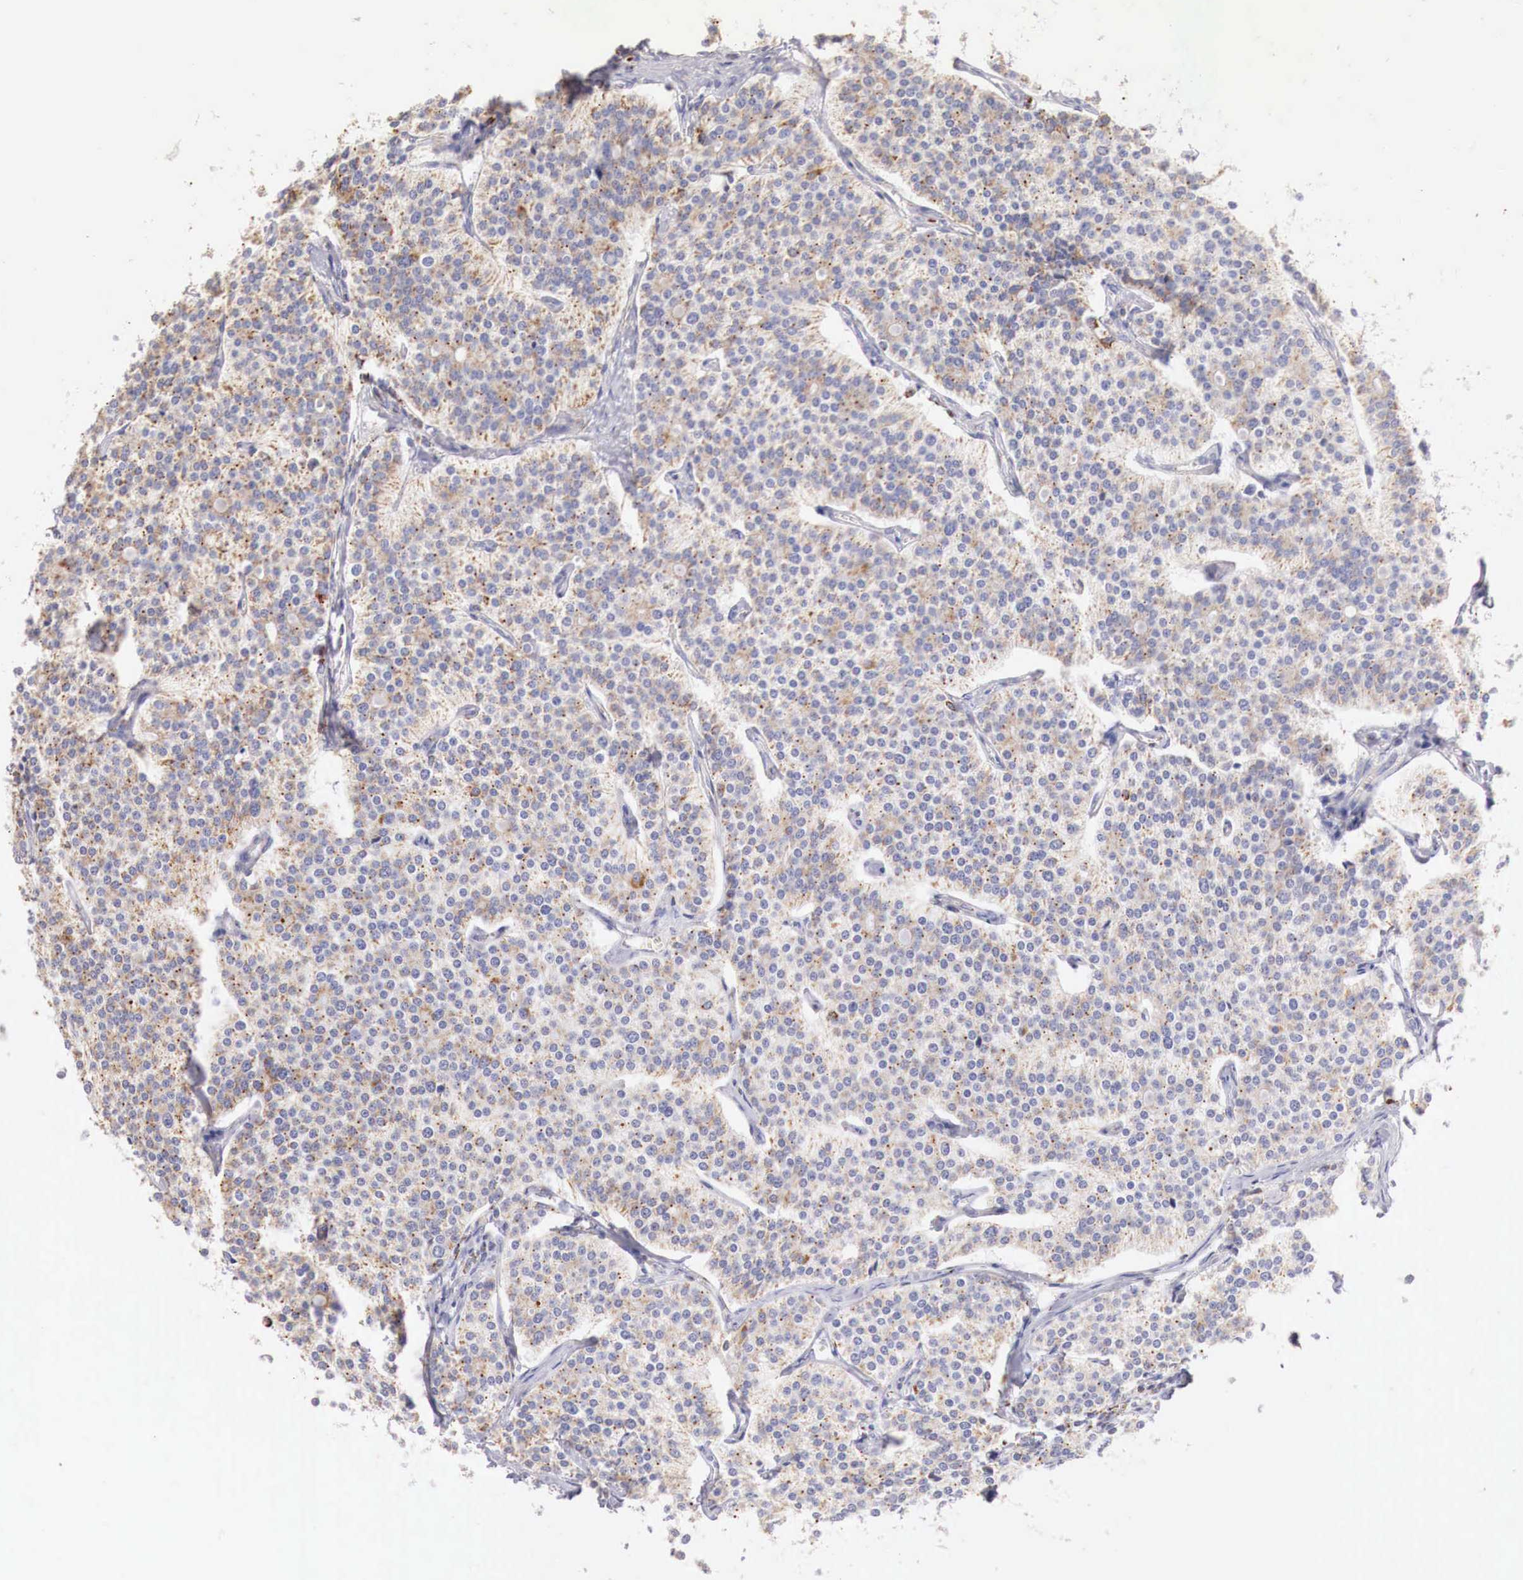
{"staining": {"intensity": "moderate", "quantity": "25%-75%", "location": "cytoplasmic/membranous"}, "tissue": "carcinoid", "cell_type": "Tumor cells", "image_type": "cancer", "snomed": [{"axis": "morphology", "description": "Carcinoid, malignant, NOS"}, {"axis": "topography", "description": "Small intestine"}], "caption": "The photomicrograph shows immunohistochemical staining of malignant carcinoid. There is moderate cytoplasmic/membranous expression is identified in approximately 25%-75% of tumor cells.", "gene": "IDH3G", "patient": {"sex": "male", "age": 63}}